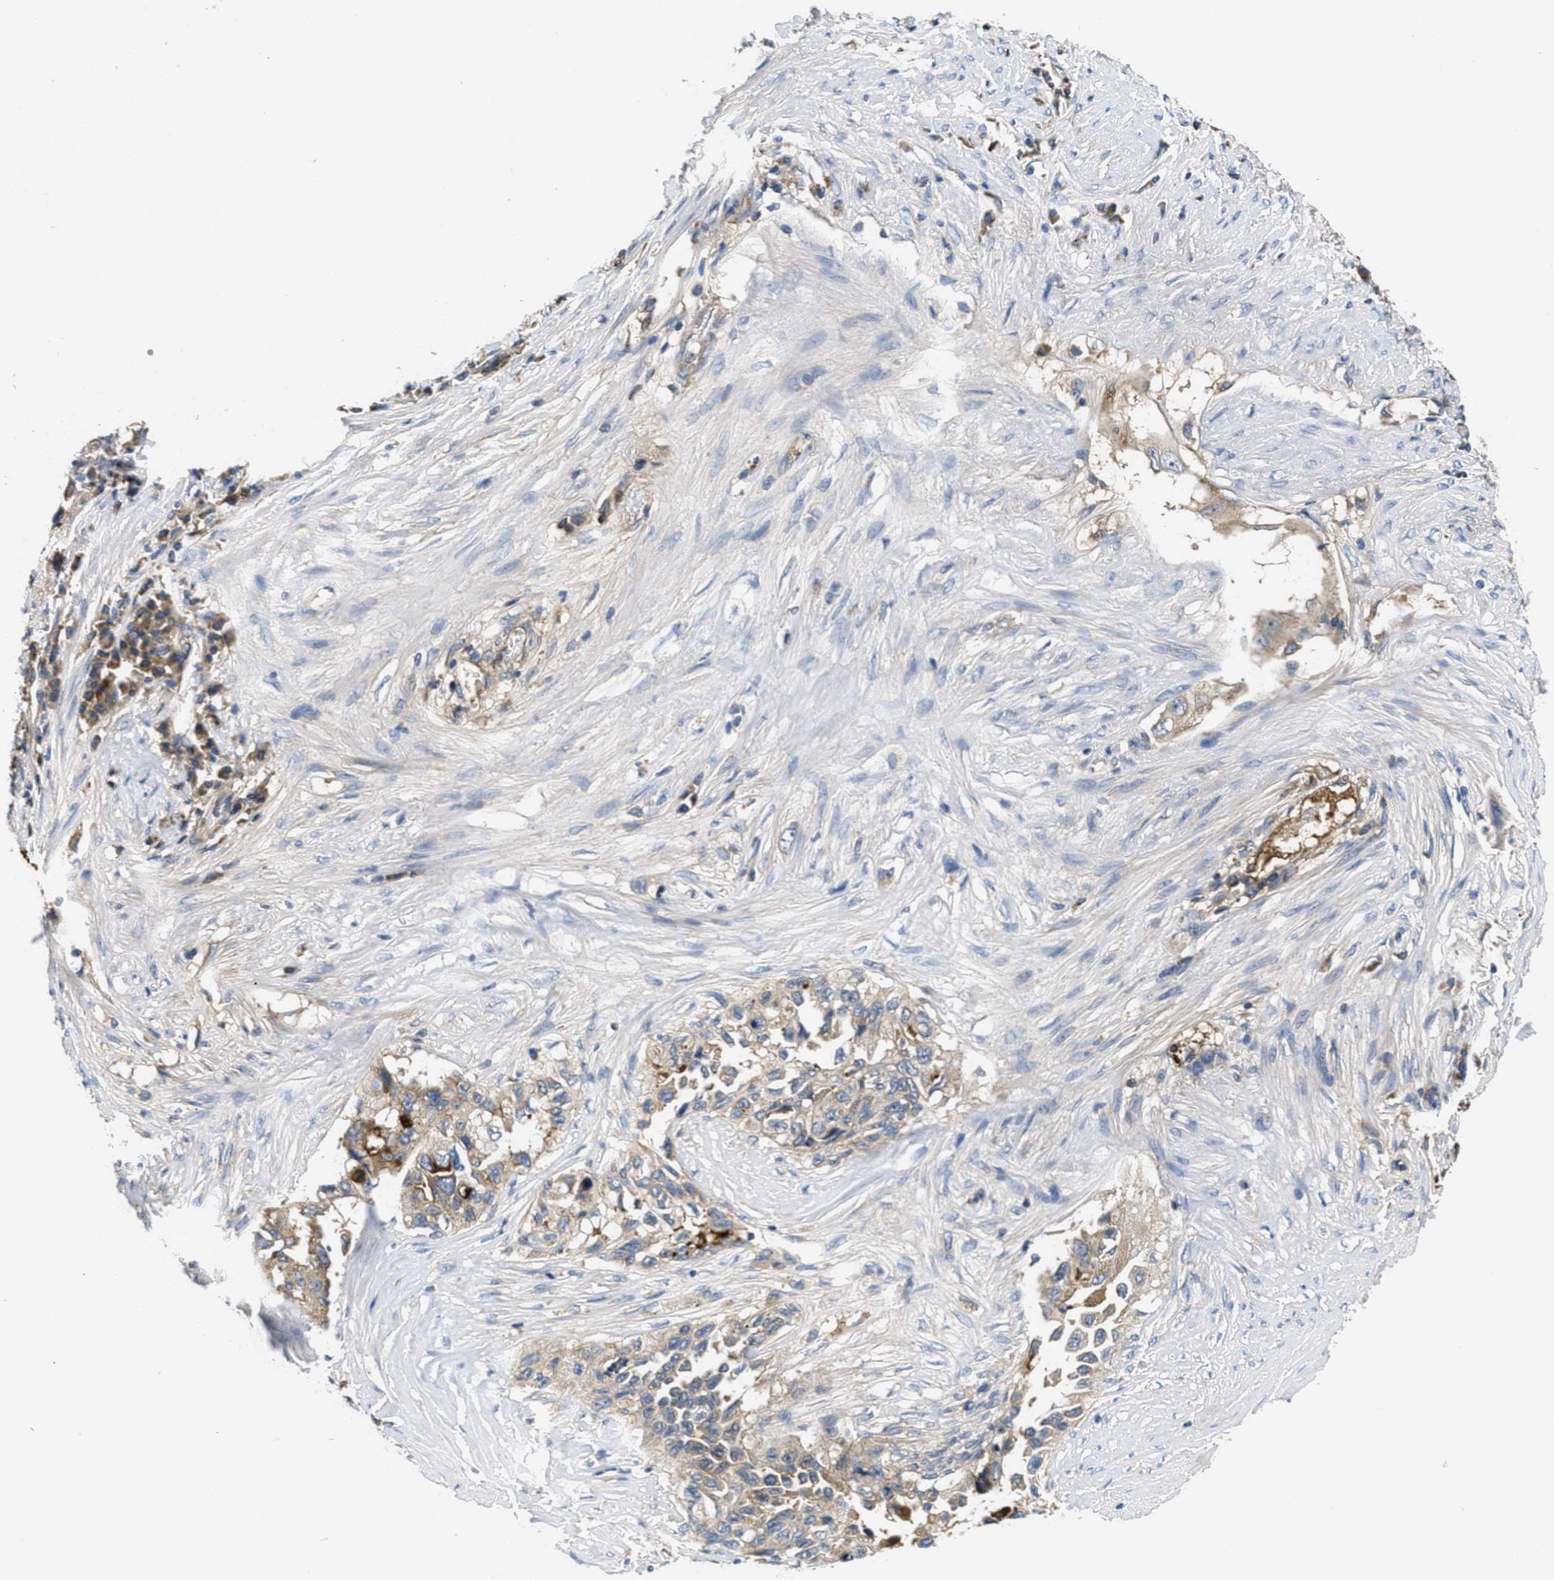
{"staining": {"intensity": "weak", "quantity": ">75%", "location": "cytoplasmic/membranous"}, "tissue": "lung cancer", "cell_type": "Tumor cells", "image_type": "cancer", "snomed": [{"axis": "morphology", "description": "Adenocarcinoma, NOS"}, {"axis": "topography", "description": "Lung"}], "caption": "Immunohistochemical staining of adenocarcinoma (lung) exhibits low levels of weak cytoplasmic/membranous positivity in about >75% of tumor cells.", "gene": "GALK1", "patient": {"sex": "female", "age": 51}}